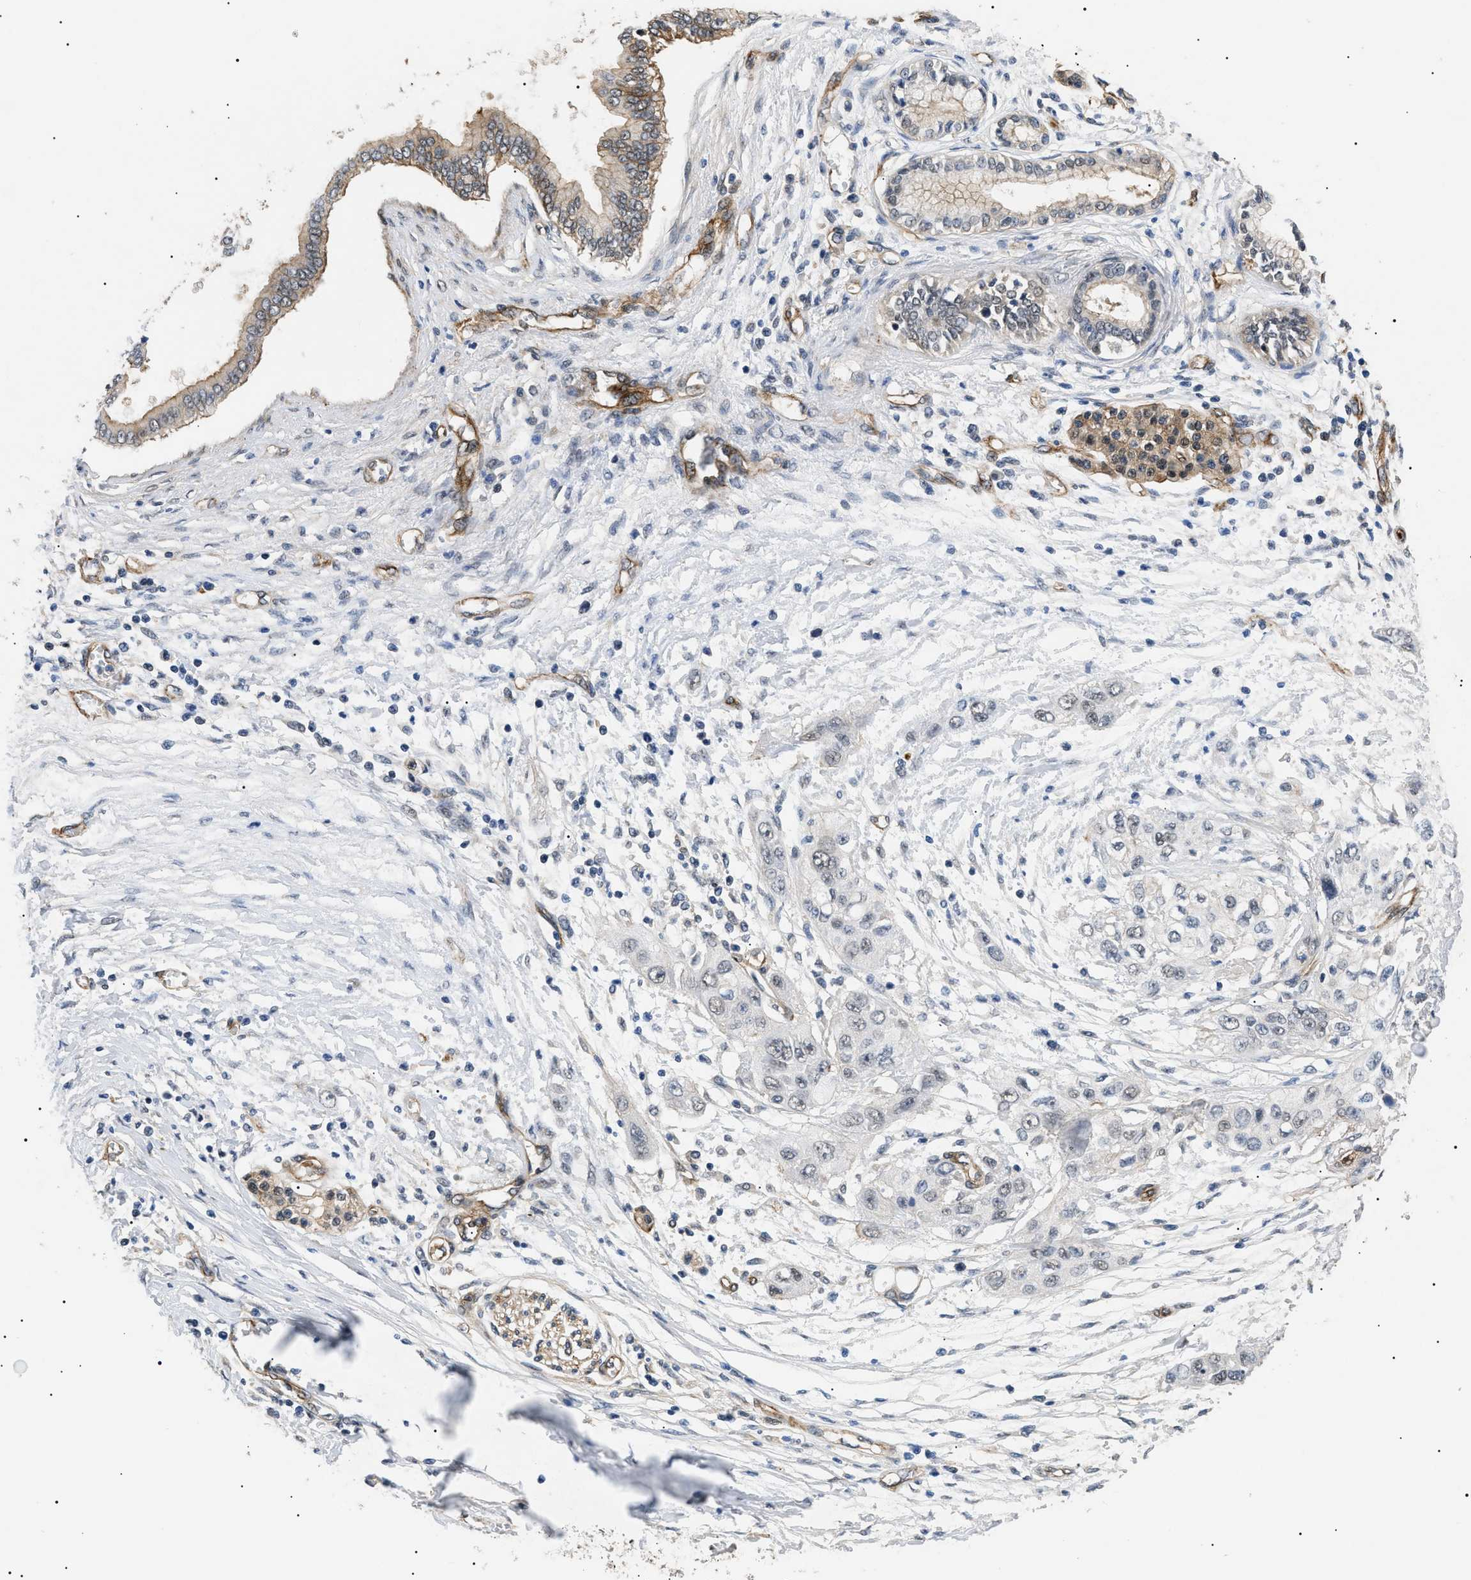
{"staining": {"intensity": "negative", "quantity": "none", "location": "none"}, "tissue": "pancreatic cancer", "cell_type": "Tumor cells", "image_type": "cancer", "snomed": [{"axis": "morphology", "description": "Adenocarcinoma, NOS"}, {"axis": "topography", "description": "Pancreas"}], "caption": "Immunohistochemistry (IHC) histopathology image of neoplastic tissue: human pancreatic cancer stained with DAB (3,3'-diaminobenzidine) demonstrates no significant protein staining in tumor cells.", "gene": "CRCP", "patient": {"sex": "female", "age": 70}}